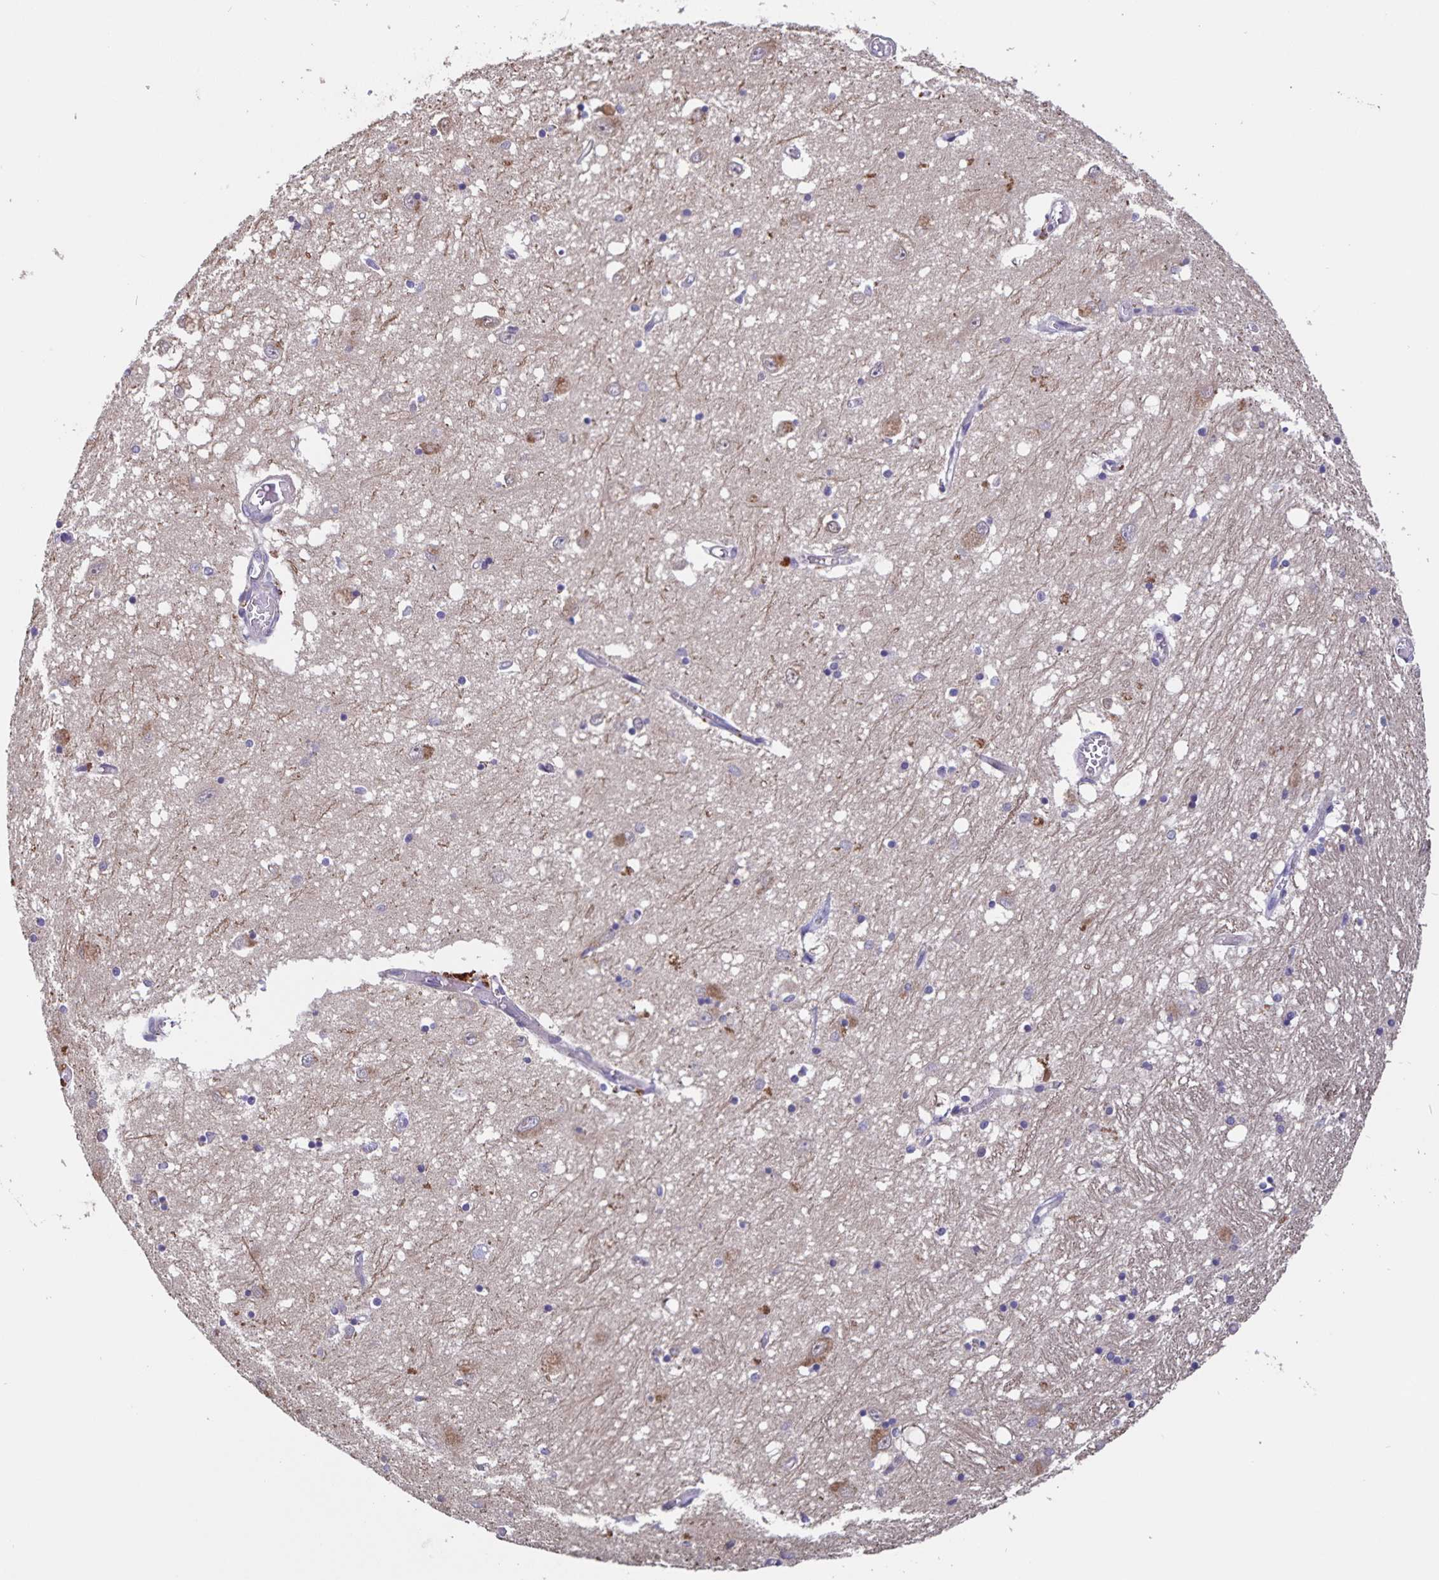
{"staining": {"intensity": "weak", "quantity": "<25%", "location": "cytoplasmic/membranous"}, "tissue": "caudate", "cell_type": "Glial cells", "image_type": "normal", "snomed": [{"axis": "morphology", "description": "Normal tissue, NOS"}, {"axis": "topography", "description": "Lateral ventricle wall"}], "caption": "IHC of normal caudate exhibits no expression in glial cells.", "gene": "FBXL16", "patient": {"sex": "male", "age": 70}}